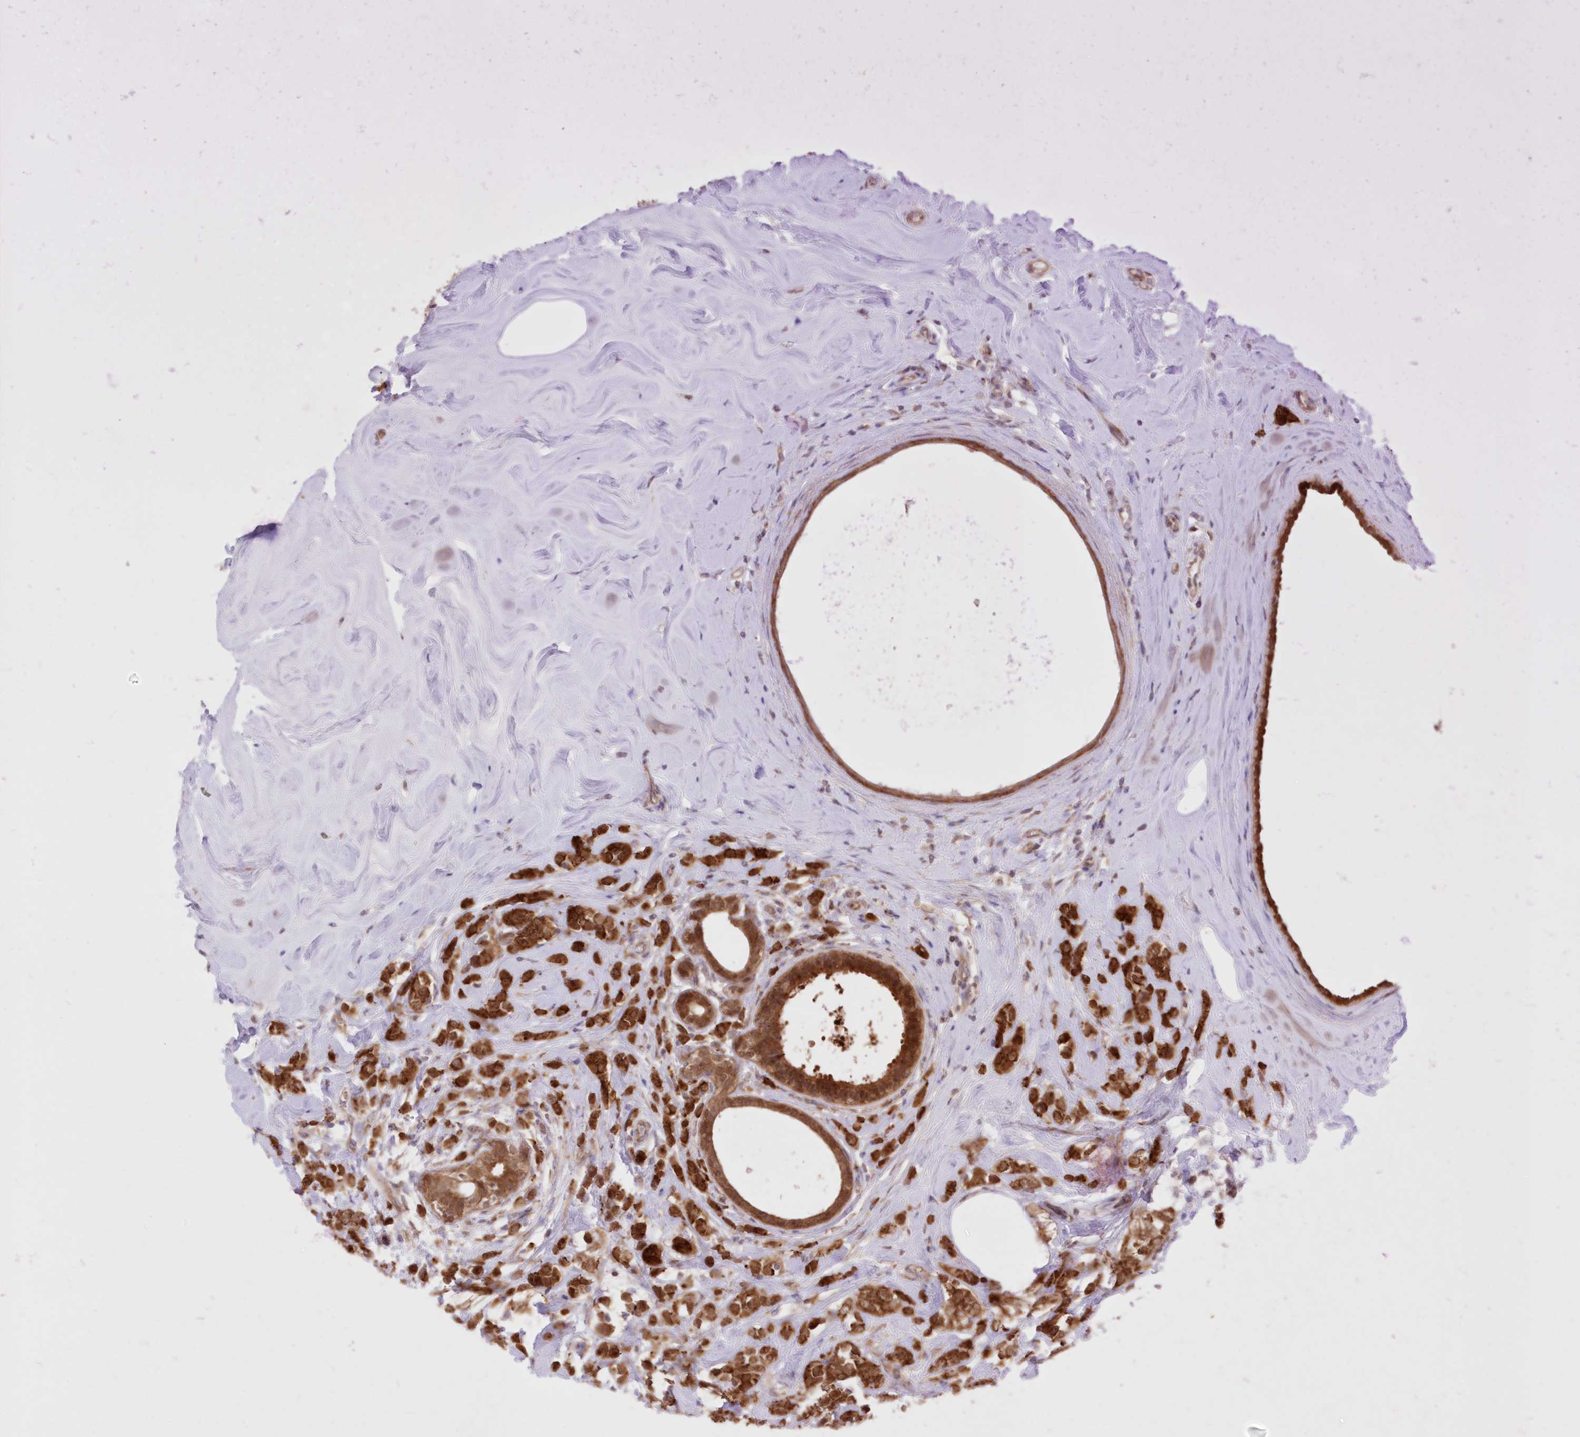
{"staining": {"intensity": "strong", "quantity": ">75%", "location": "cytoplasmic/membranous"}, "tissue": "breast cancer", "cell_type": "Tumor cells", "image_type": "cancer", "snomed": [{"axis": "morphology", "description": "Lobular carcinoma"}, {"axis": "topography", "description": "Breast"}], "caption": "Lobular carcinoma (breast) was stained to show a protein in brown. There is high levels of strong cytoplasmic/membranous positivity in approximately >75% of tumor cells. The staining was performed using DAB (3,3'-diaminobenzidine) to visualize the protein expression in brown, while the nuclei were stained in blue with hematoxylin (Magnification: 20x).", "gene": "RNPEP", "patient": {"sex": "female", "age": 47}}